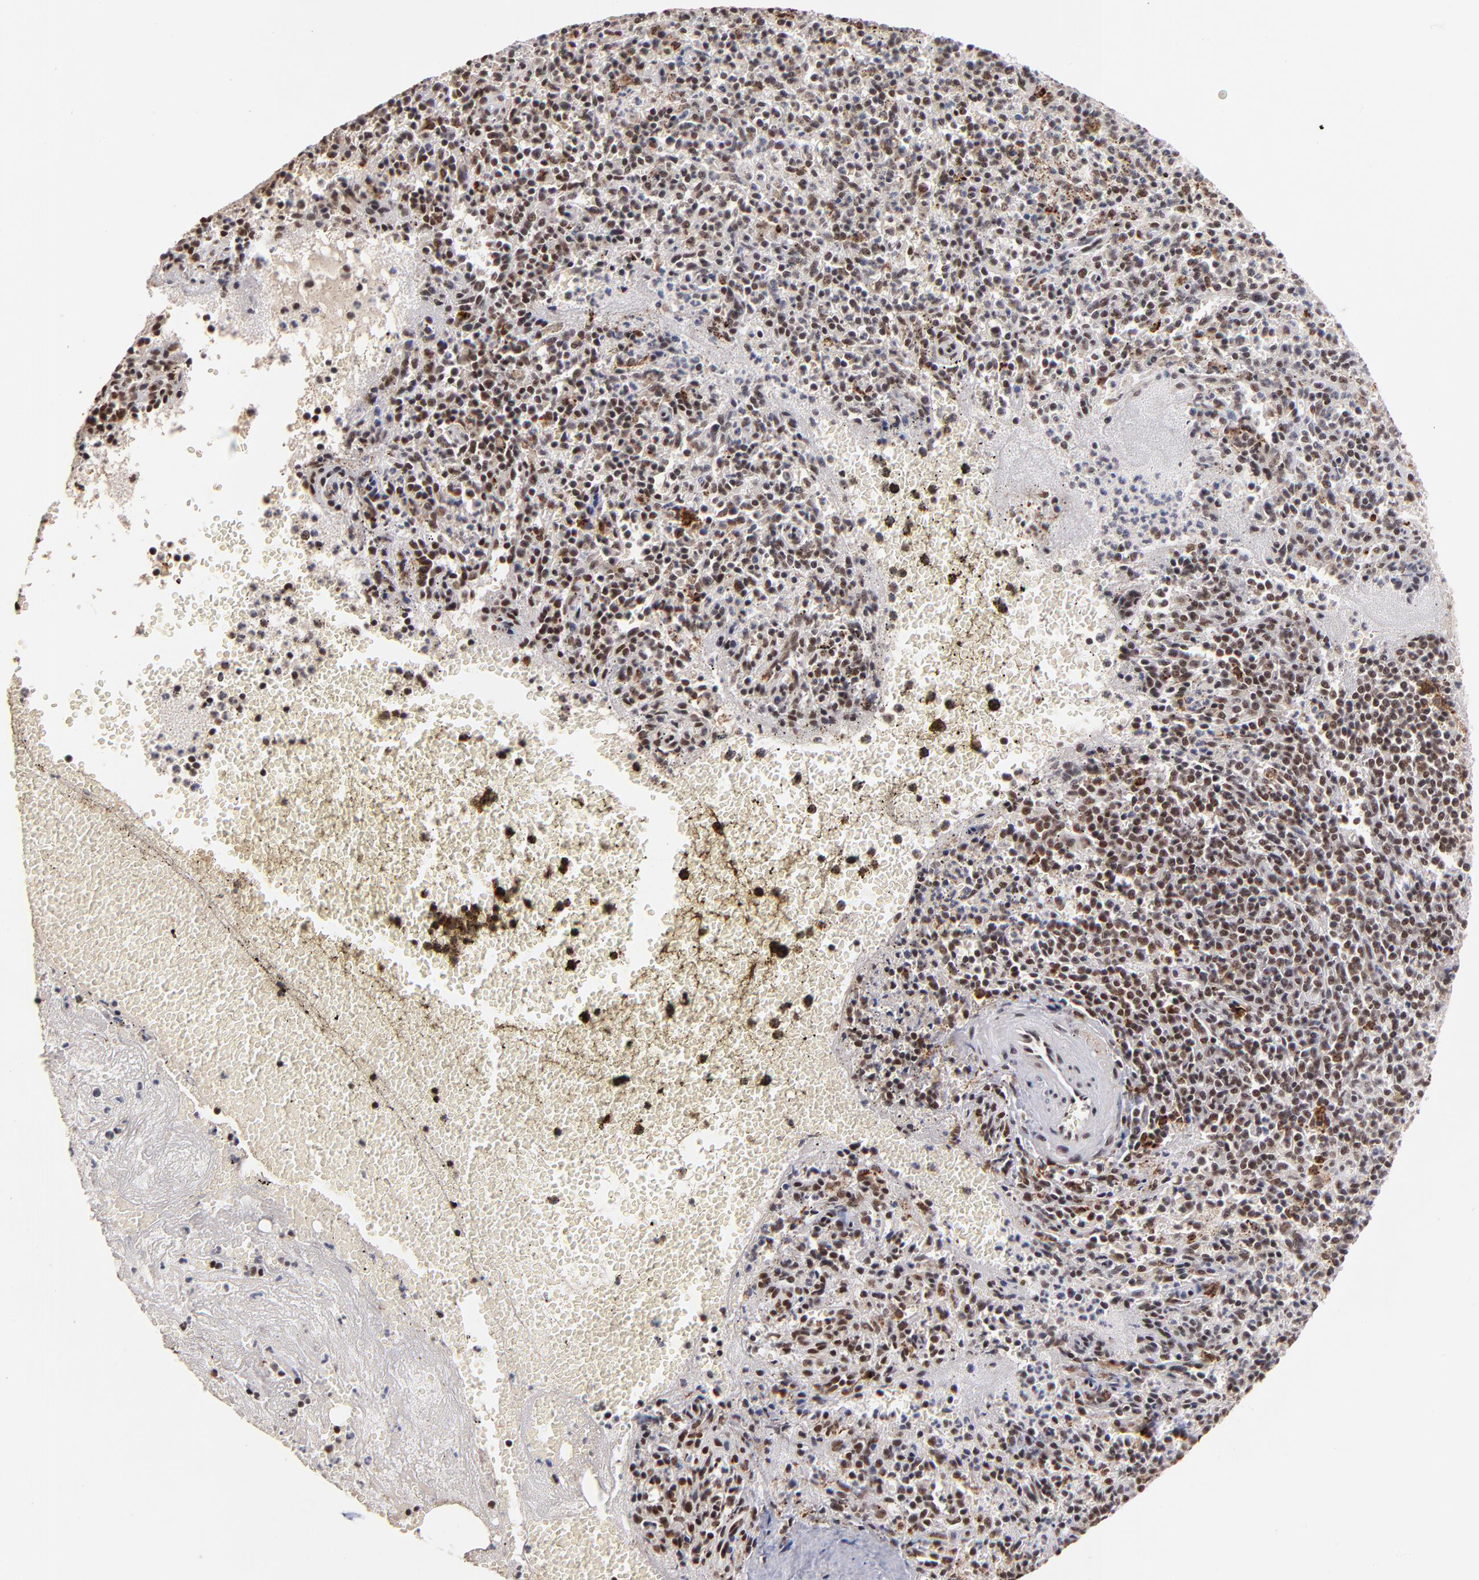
{"staining": {"intensity": "moderate", "quantity": ">75%", "location": "nuclear"}, "tissue": "spleen", "cell_type": "Cells in red pulp", "image_type": "normal", "snomed": [{"axis": "morphology", "description": "Normal tissue, NOS"}, {"axis": "topography", "description": "Spleen"}], "caption": "A brown stain shows moderate nuclear positivity of a protein in cells in red pulp of normal spleen. Using DAB (brown) and hematoxylin (blue) stains, captured at high magnification using brightfield microscopy.", "gene": "ZNF146", "patient": {"sex": "male", "age": 72}}